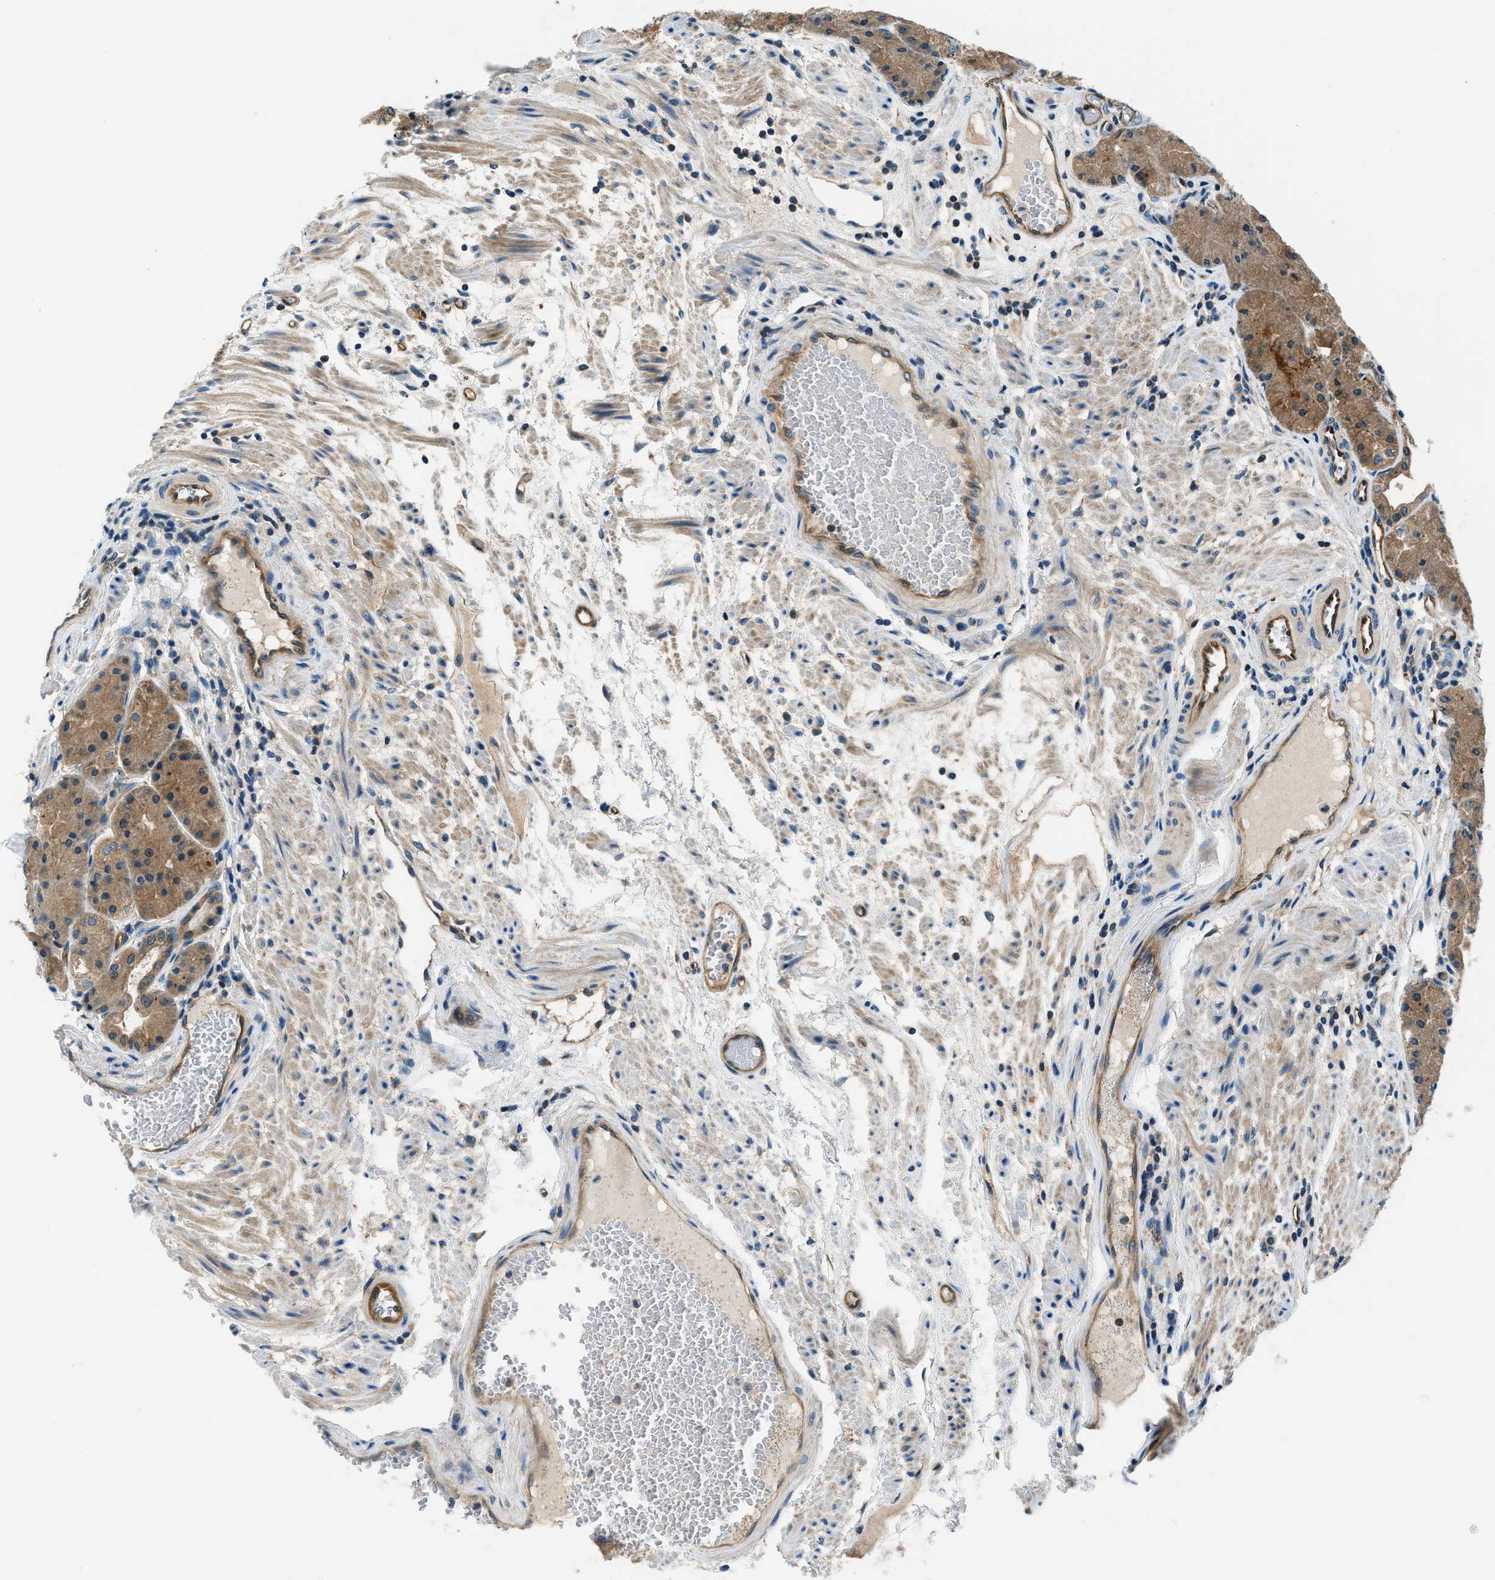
{"staining": {"intensity": "moderate", "quantity": ">75%", "location": "cytoplasmic/membranous"}, "tissue": "stomach", "cell_type": "Glandular cells", "image_type": "normal", "snomed": [{"axis": "morphology", "description": "Normal tissue, NOS"}, {"axis": "topography", "description": "Stomach, upper"}], "caption": "An image of human stomach stained for a protein demonstrates moderate cytoplasmic/membranous brown staining in glandular cells. The staining was performed using DAB (3,3'-diaminobenzidine) to visualize the protein expression in brown, while the nuclei were stained in blue with hematoxylin (Magnification: 20x).", "gene": "SLC19A2", "patient": {"sex": "male", "age": 72}}